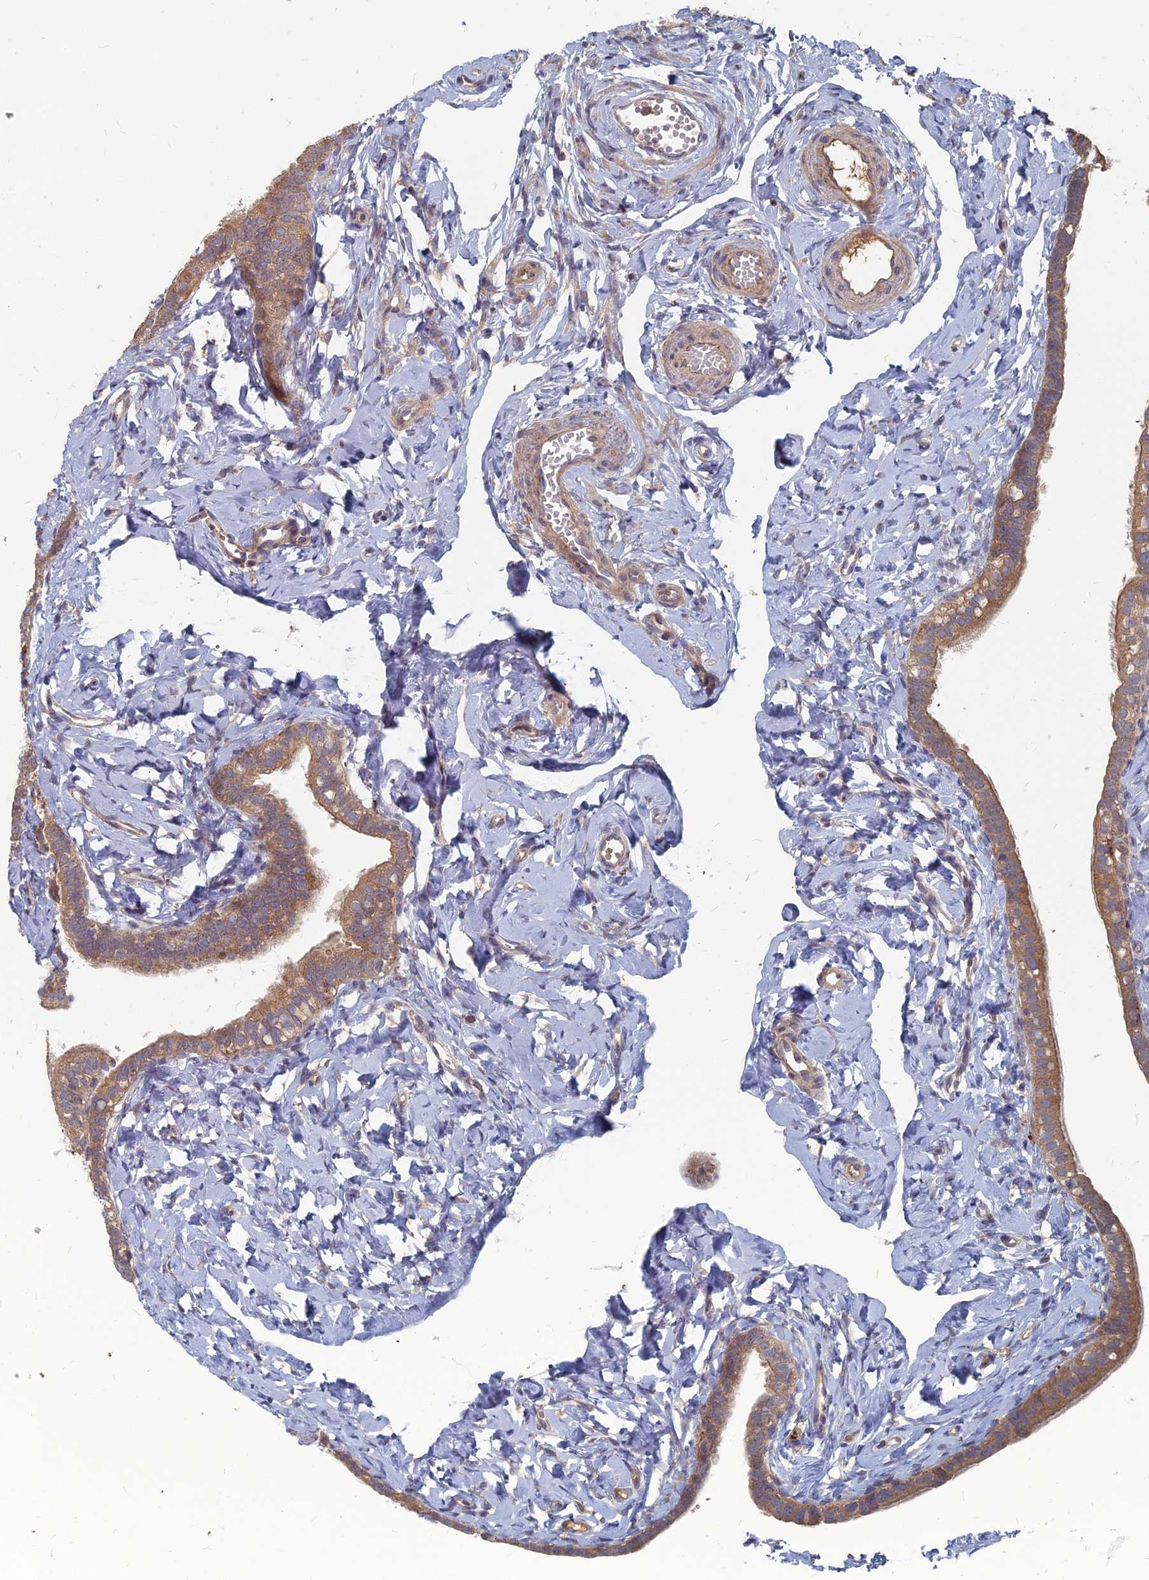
{"staining": {"intensity": "moderate", "quantity": ">75%", "location": "cytoplasmic/membranous"}, "tissue": "fallopian tube", "cell_type": "Glandular cells", "image_type": "normal", "snomed": [{"axis": "morphology", "description": "Normal tissue, NOS"}, {"axis": "topography", "description": "Fallopian tube"}], "caption": "IHC (DAB) staining of benign human fallopian tube shows moderate cytoplasmic/membranous protein positivity in about >75% of glandular cells.", "gene": "PPCDC", "patient": {"sex": "female", "age": 66}}